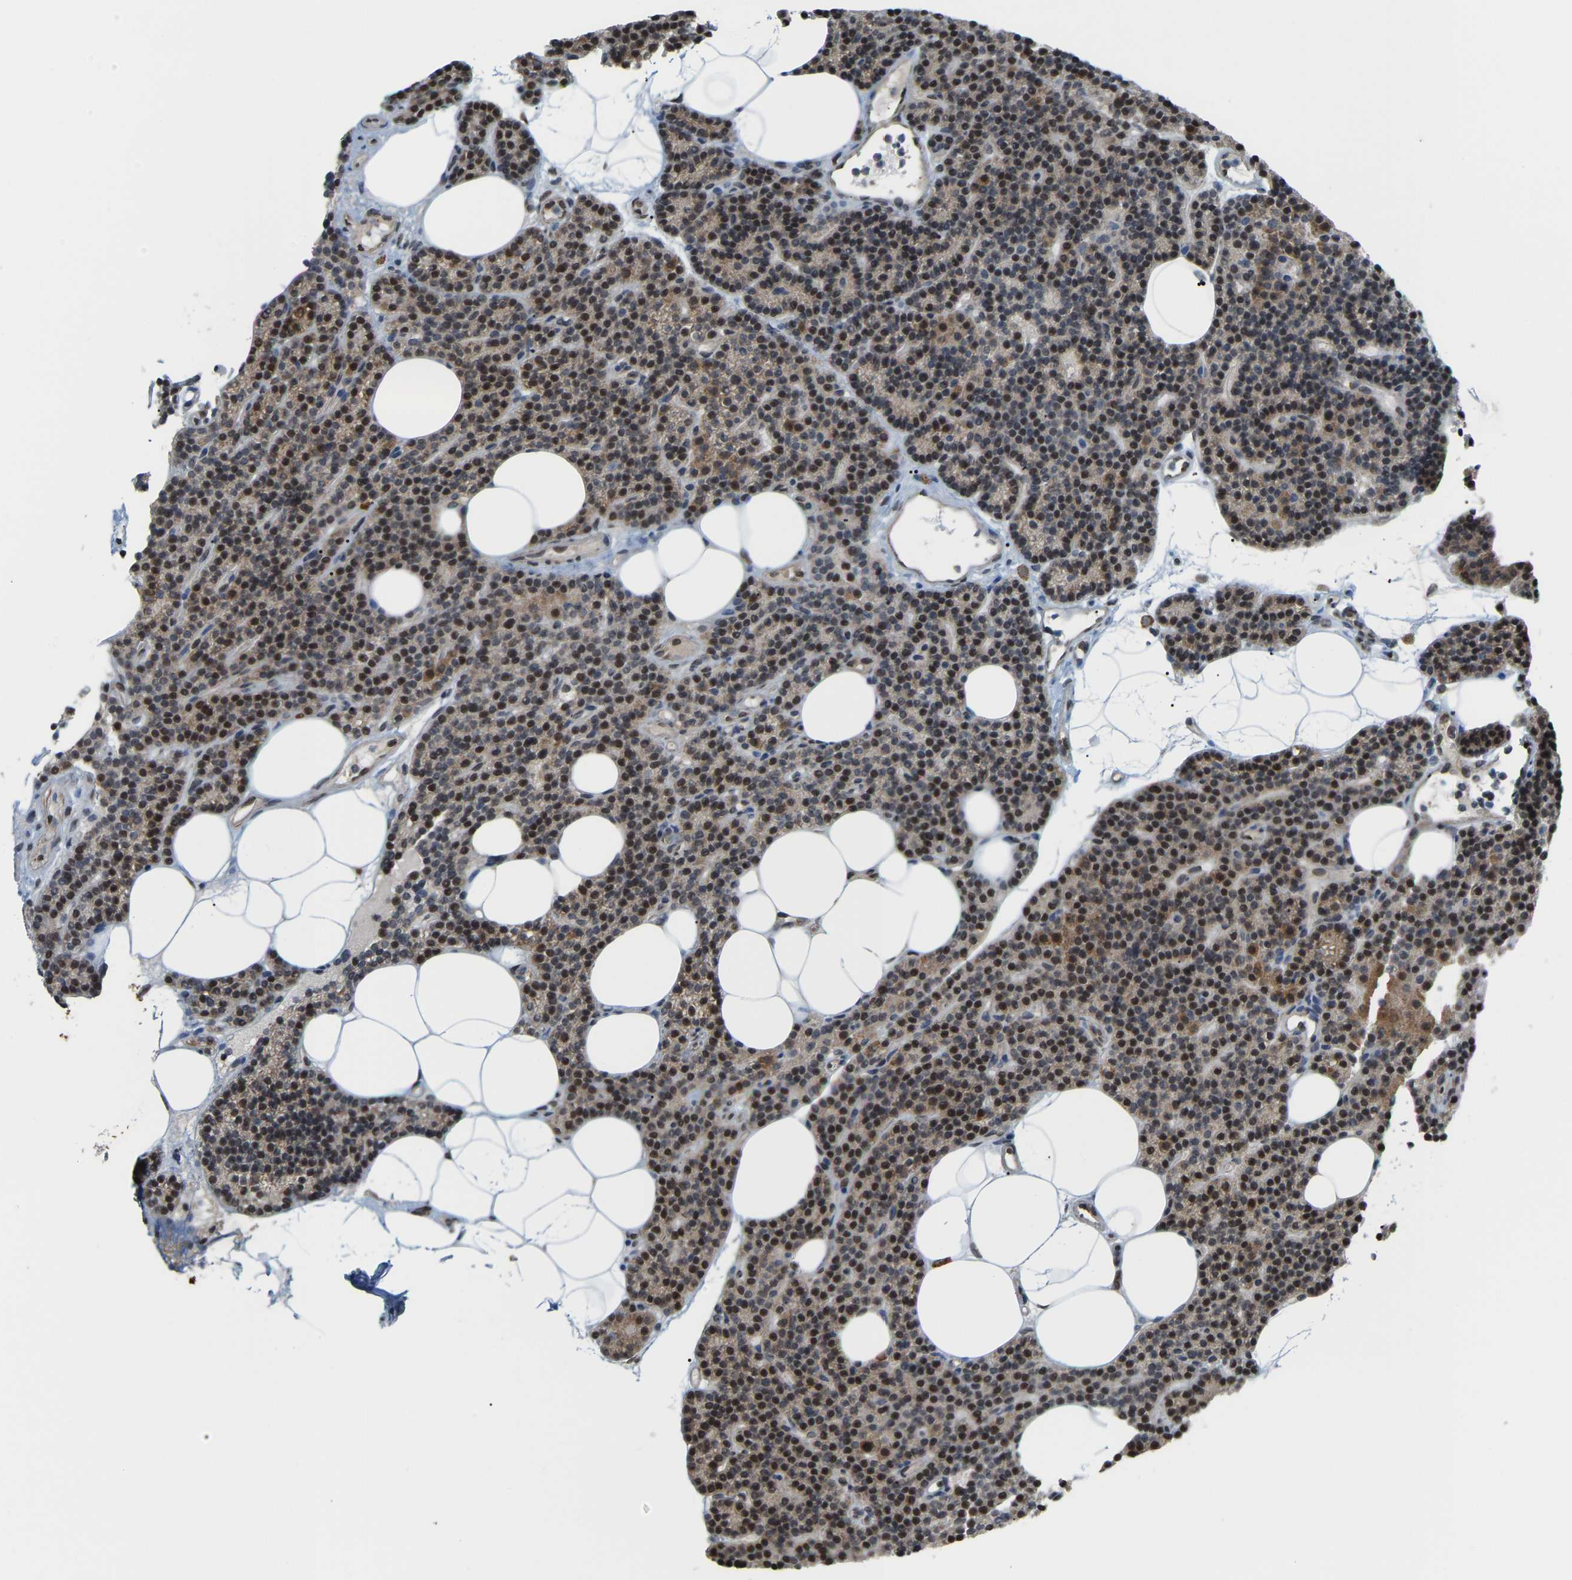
{"staining": {"intensity": "moderate", "quantity": ">75%", "location": "nuclear"}, "tissue": "parathyroid gland", "cell_type": "Glandular cells", "image_type": "normal", "snomed": [{"axis": "morphology", "description": "Normal tissue, NOS"}, {"axis": "morphology", "description": "Adenoma, NOS"}, {"axis": "topography", "description": "Parathyroid gland"}], "caption": "Protein positivity by IHC exhibits moderate nuclear expression in about >75% of glandular cells in unremarkable parathyroid gland.", "gene": "CROT", "patient": {"sex": "female", "age": 43}}